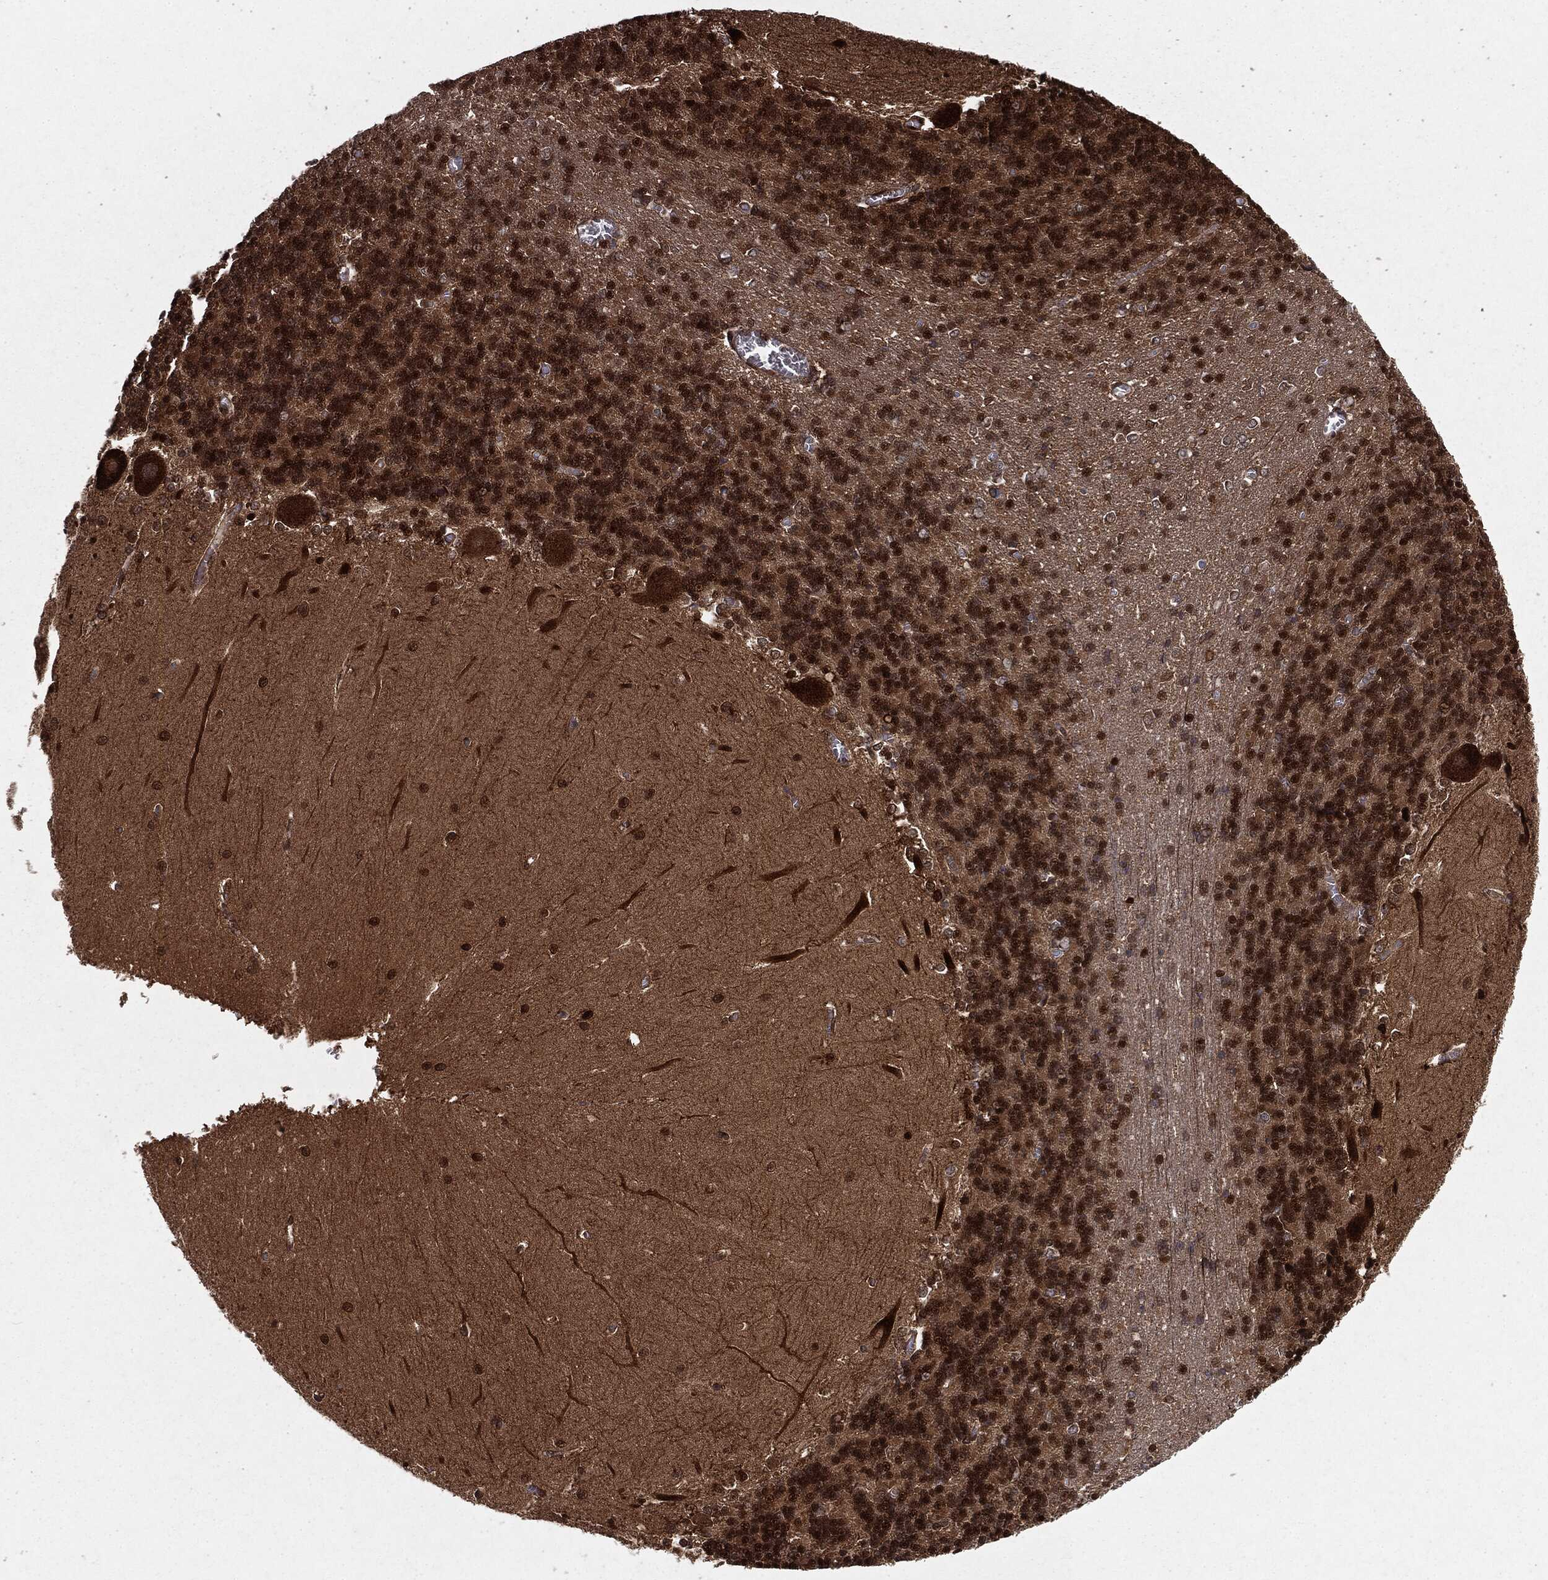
{"staining": {"intensity": "strong", "quantity": "25%-75%", "location": "cytoplasmic/membranous,nuclear"}, "tissue": "cerebellum", "cell_type": "Cells in granular layer", "image_type": "normal", "snomed": [{"axis": "morphology", "description": "Normal tissue, NOS"}, {"axis": "topography", "description": "Cerebellum"}], "caption": "Brown immunohistochemical staining in normal human cerebellum reveals strong cytoplasmic/membranous,nuclear staining in approximately 25%-75% of cells in granular layer.", "gene": "RANBP9", "patient": {"sex": "male", "age": 37}}